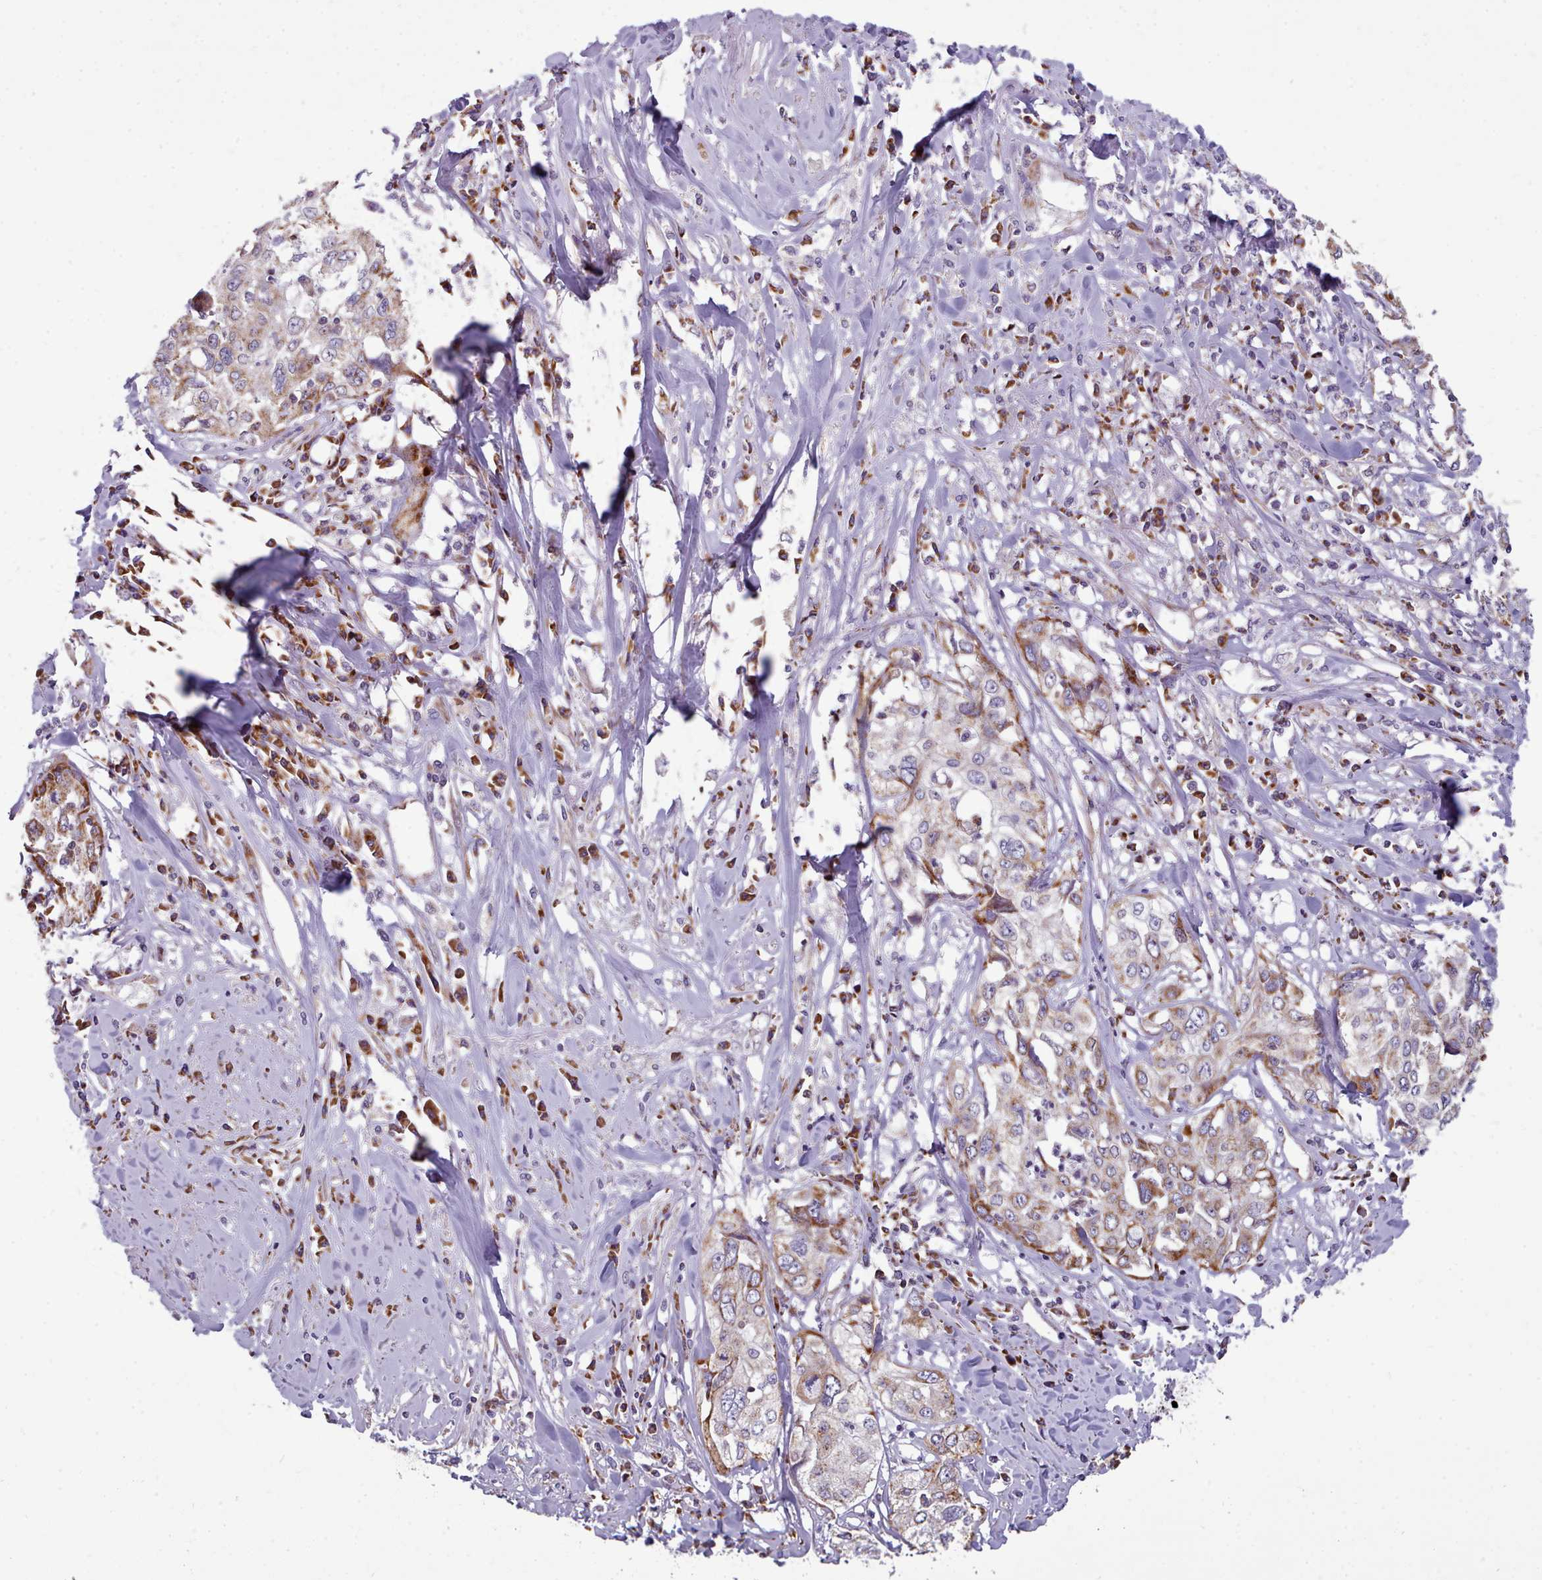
{"staining": {"intensity": "moderate", "quantity": "<25%", "location": "cytoplasmic/membranous"}, "tissue": "cervical cancer", "cell_type": "Tumor cells", "image_type": "cancer", "snomed": [{"axis": "morphology", "description": "Squamous cell carcinoma, NOS"}, {"axis": "topography", "description": "Cervix"}], "caption": "DAB immunohistochemical staining of human cervical cancer (squamous cell carcinoma) shows moderate cytoplasmic/membranous protein expression in about <25% of tumor cells.", "gene": "SRP54", "patient": {"sex": "female", "age": 31}}